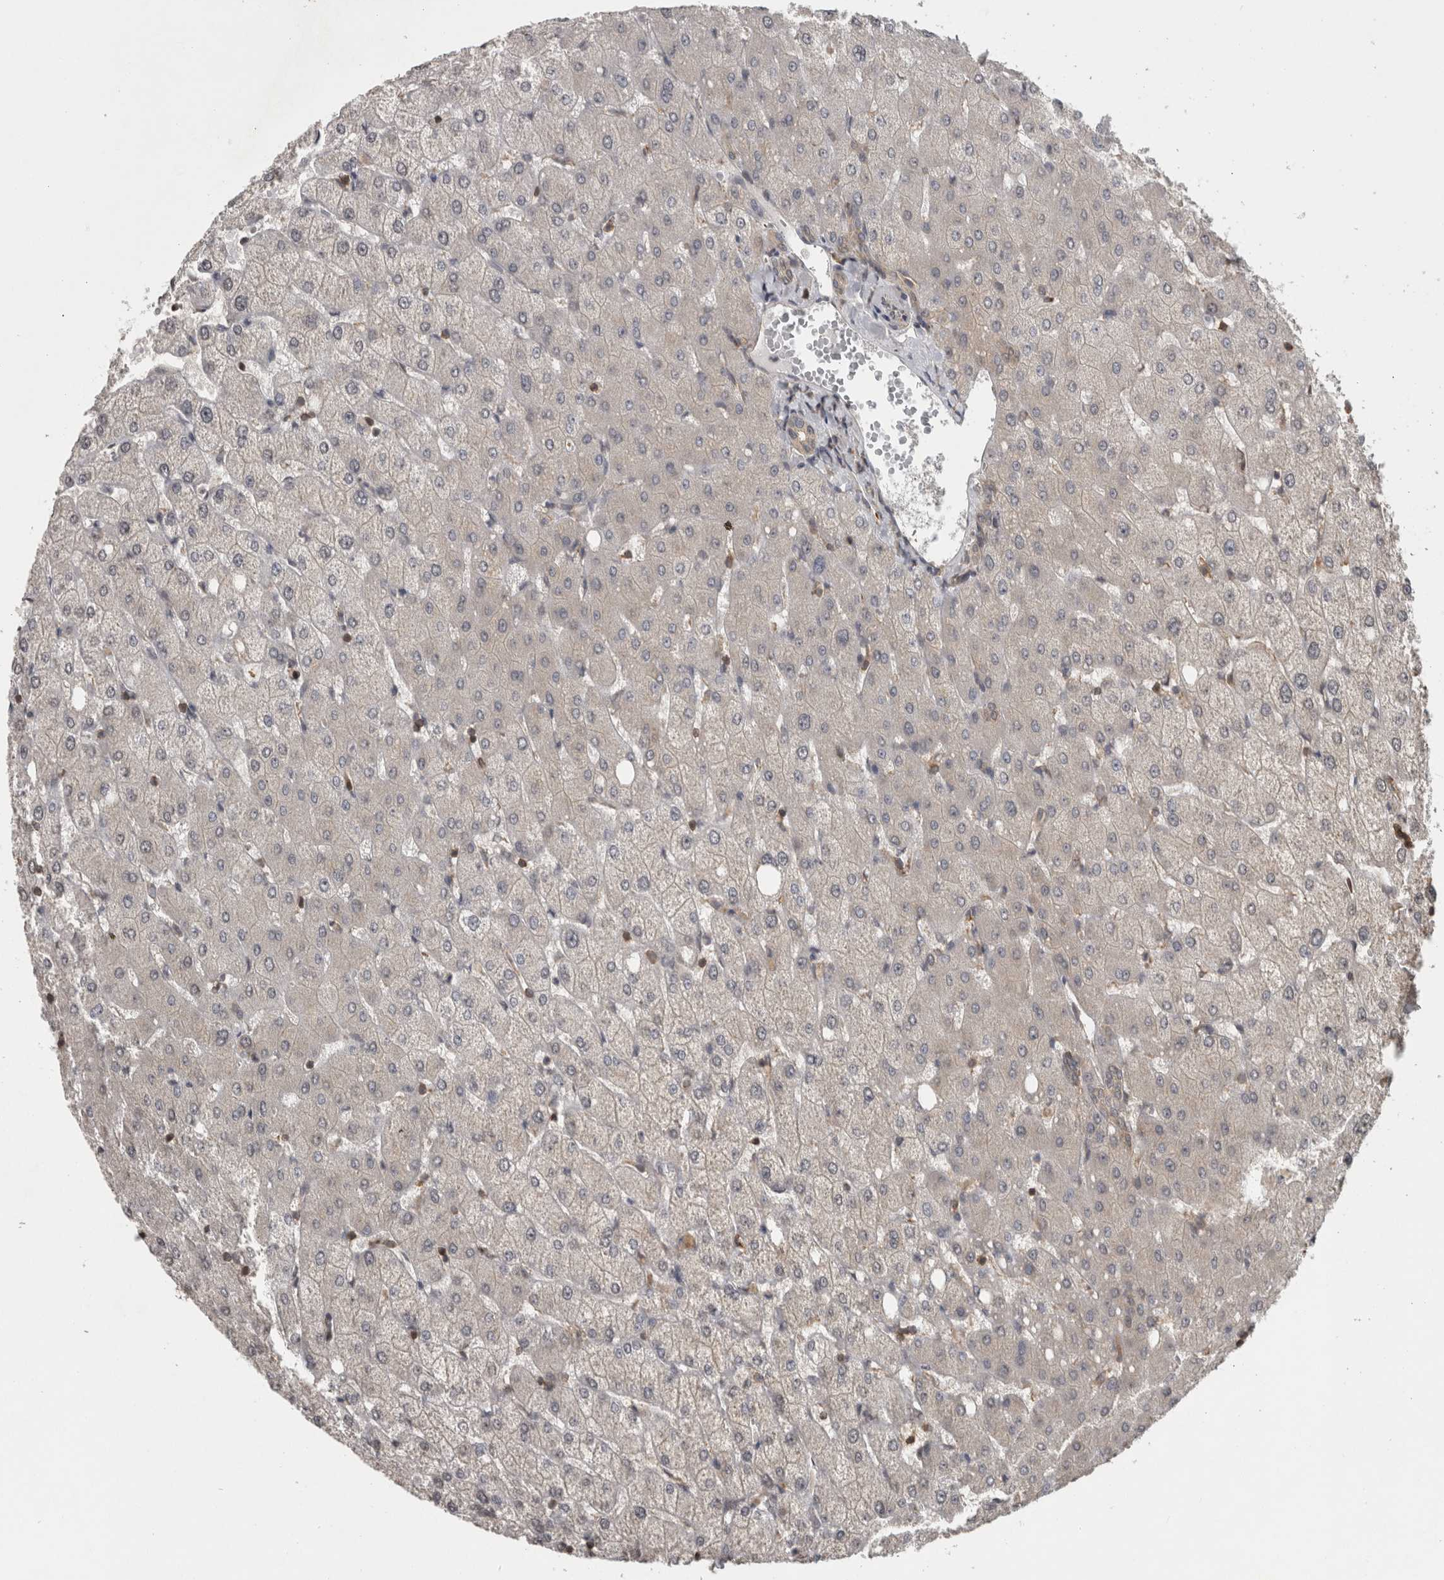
{"staining": {"intensity": "weak", "quantity": "<25%", "location": "cytoplasmic/membranous"}, "tissue": "liver", "cell_type": "Cholangiocytes", "image_type": "normal", "snomed": [{"axis": "morphology", "description": "Normal tissue, NOS"}, {"axis": "topography", "description": "Liver"}], "caption": "Cholangiocytes show no significant staining in normal liver. (DAB (3,3'-diaminobenzidine) immunohistochemistry (IHC), high magnification).", "gene": "ATXN2", "patient": {"sex": "female", "age": 54}}